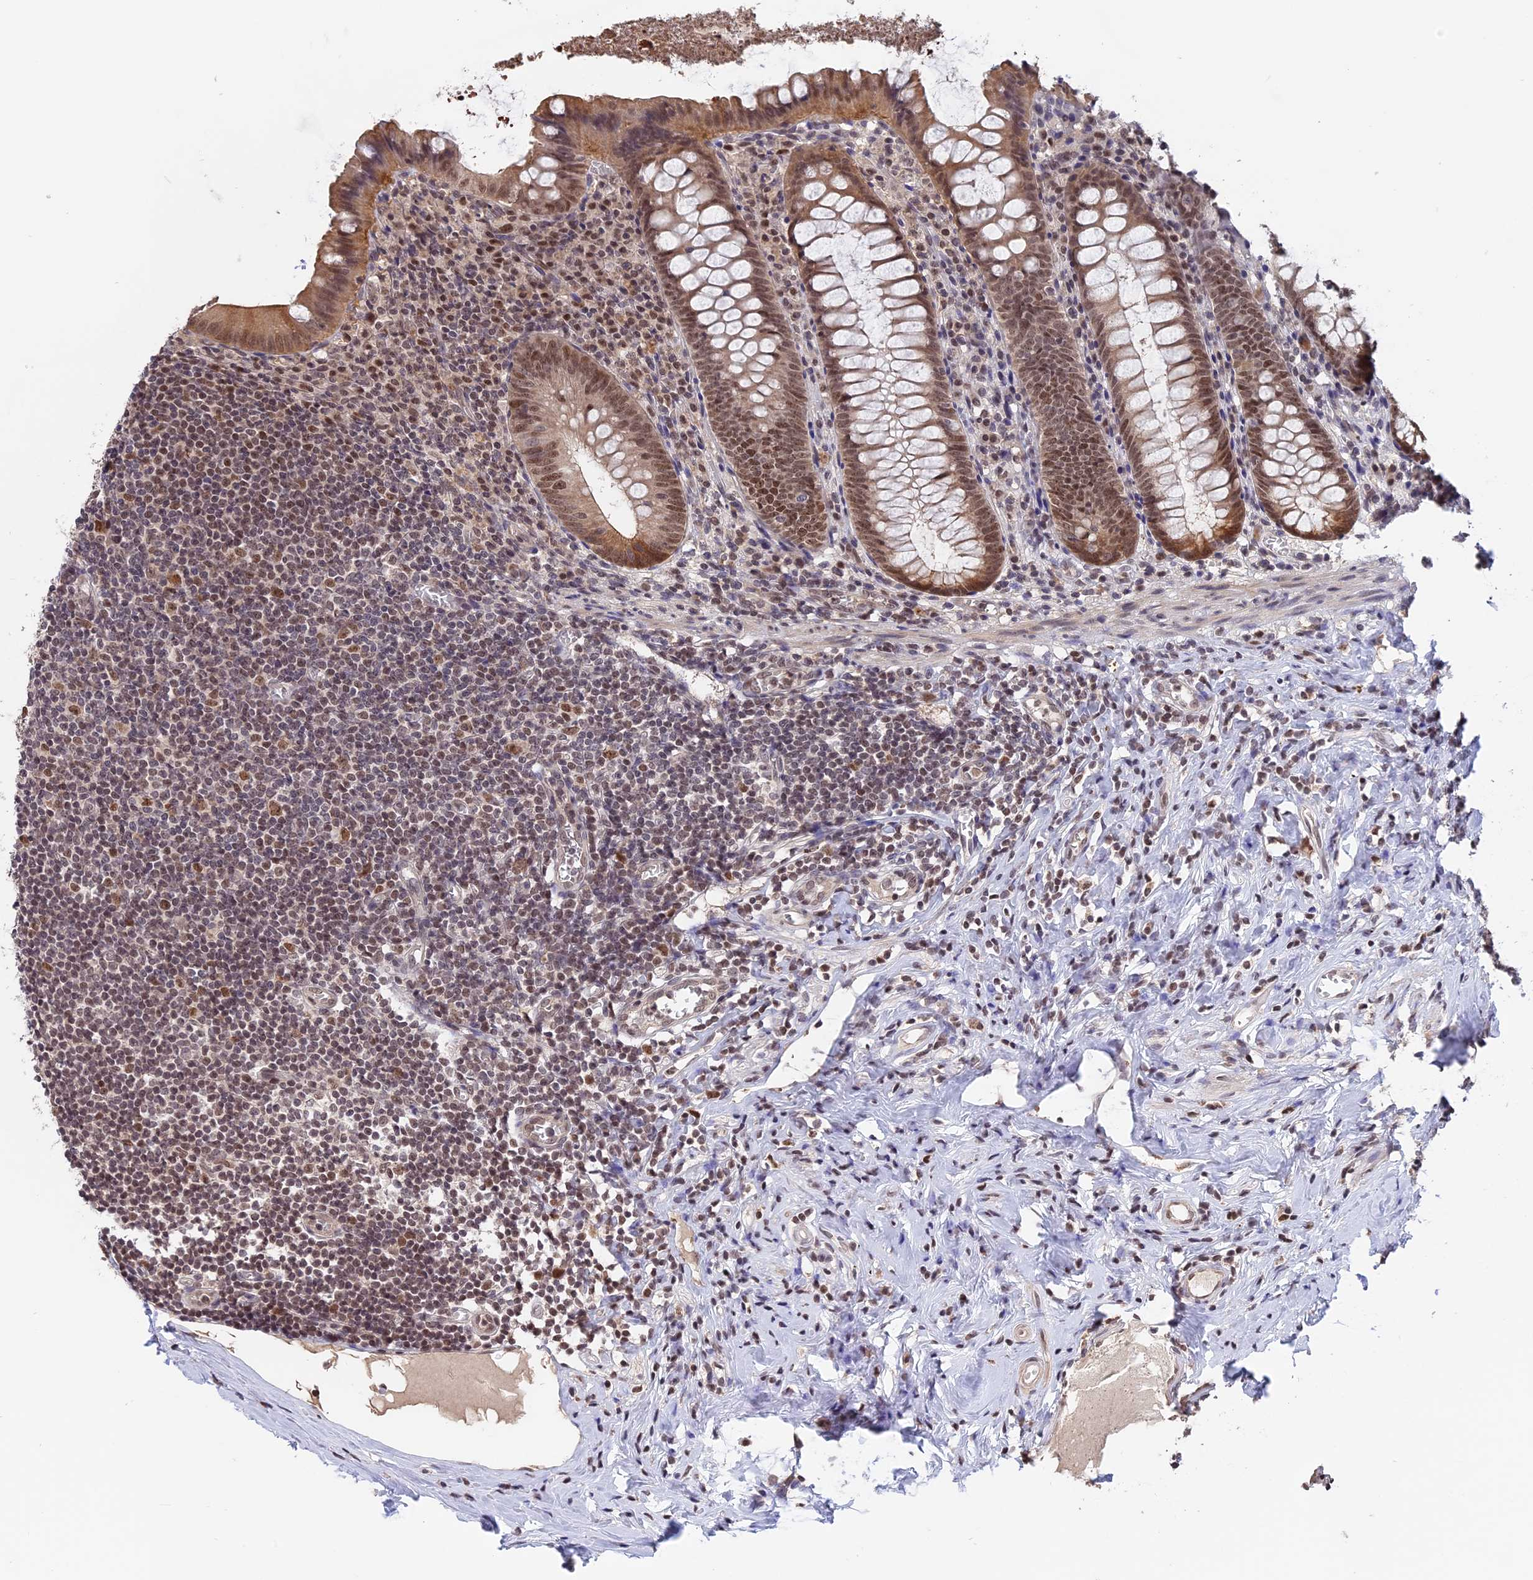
{"staining": {"intensity": "moderate", "quantity": ">75%", "location": "nuclear"}, "tissue": "appendix", "cell_type": "Glandular cells", "image_type": "normal", "snomed": [{"axis": "morphology", "description": "Normal tissue, NOS"}, {"axis": "topography", "description": "Appendix"}], "caption": "Normal appendix demonstrates moderate nuclear expression in approximately >75% of glandular cells.", "gene": "RFC5", "patient": {"sex": "female", "age": 51}}